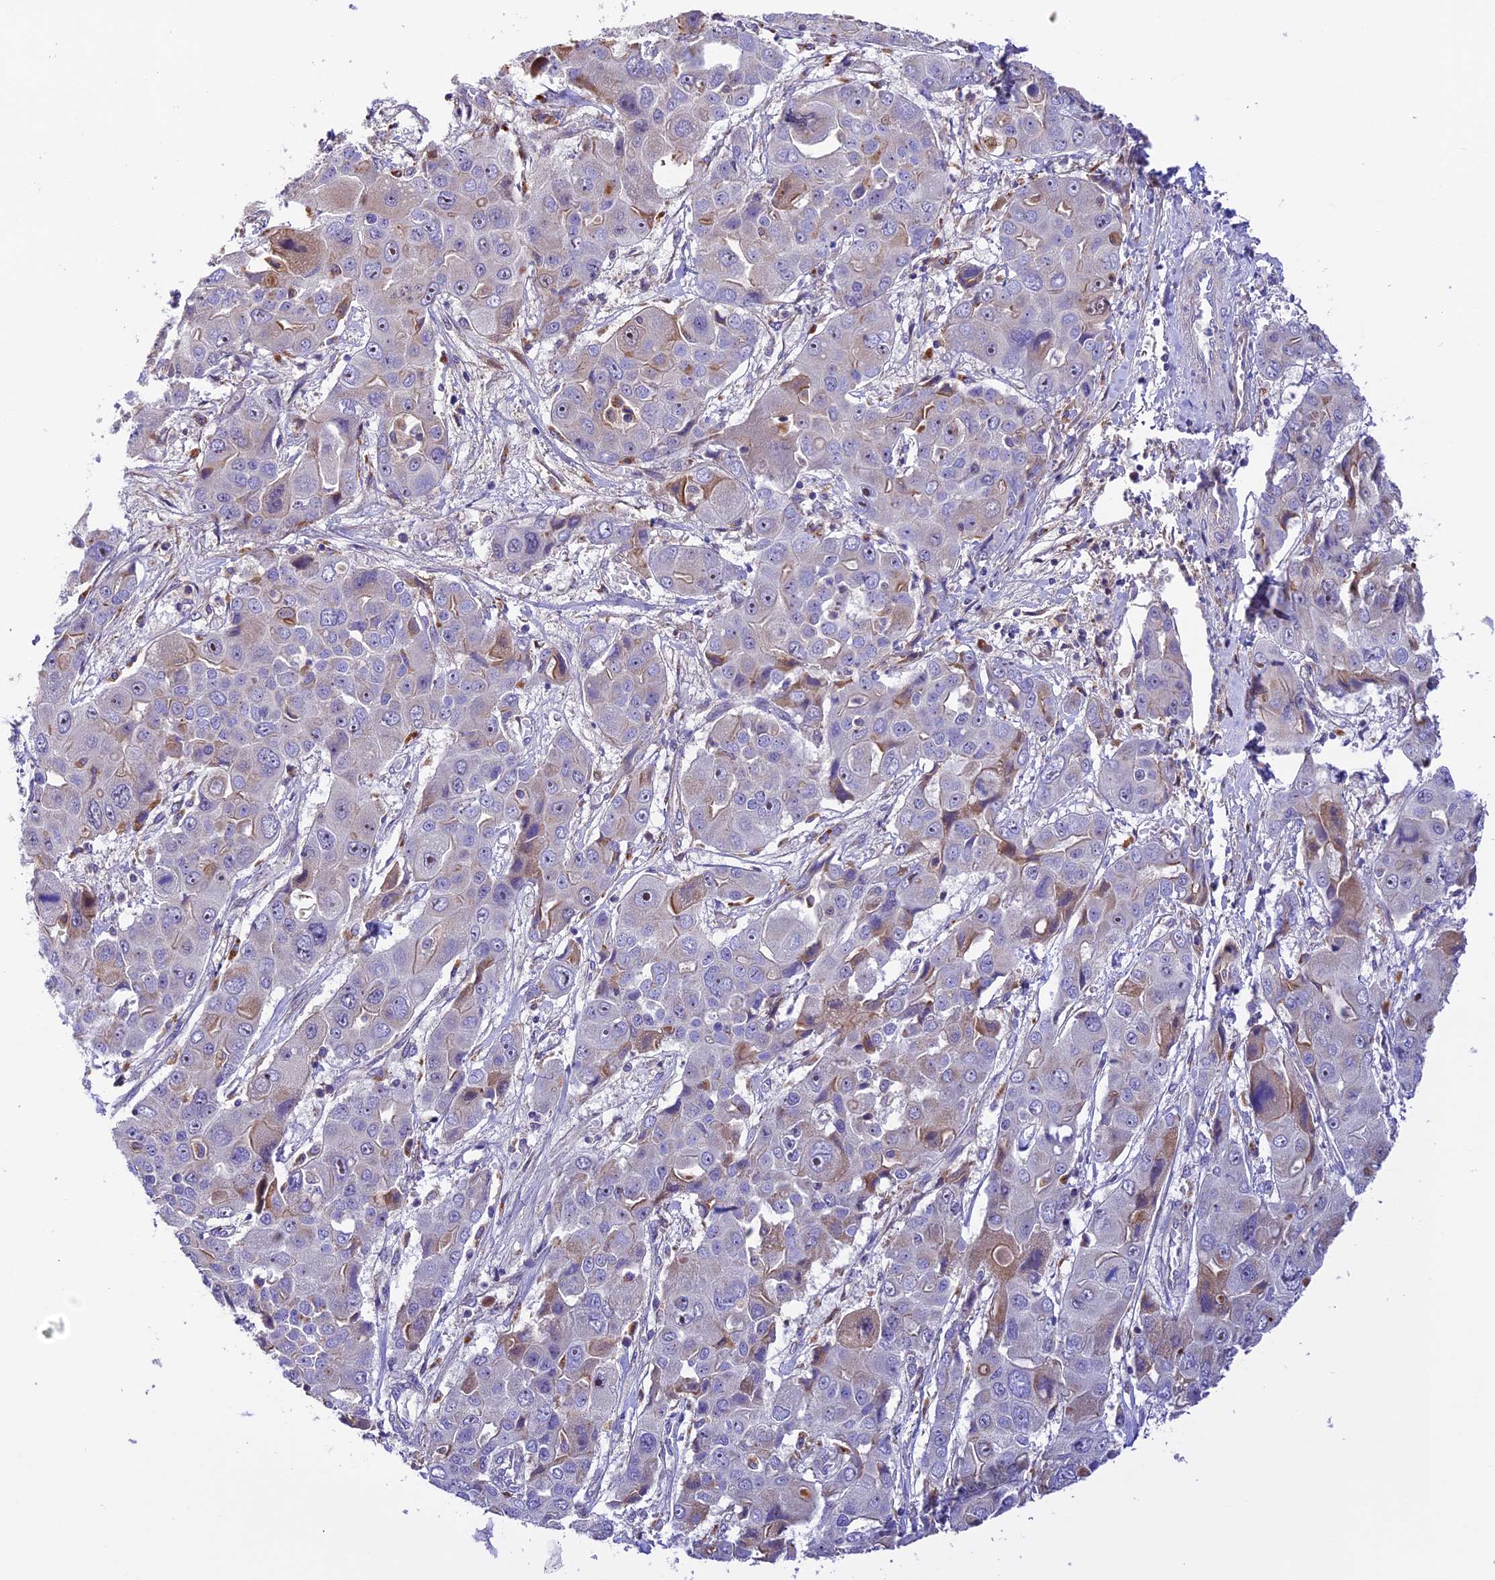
{"staining": {"intensity": "moderate", "quantity": "<25%", "location": "cytoplasmic/membranous"}, "tissue": "liver cancer", "cell_type": "Tumor cells", "image_type": "cancer", "snomed": [{"axis": "morphology", "description": "Cholangiocarcinoma"}, {"axis": "topography", "description": "Liver"}], "caption": "Immunohistochemical staining of human liver cancer (cholangiocarcinoma) shows low levels of moderate cytoplasmic/membranous protein positivity in about <25% of tumor cells.", "gene": "METTL22", "patient": {"sex": "male", "age": 67}}